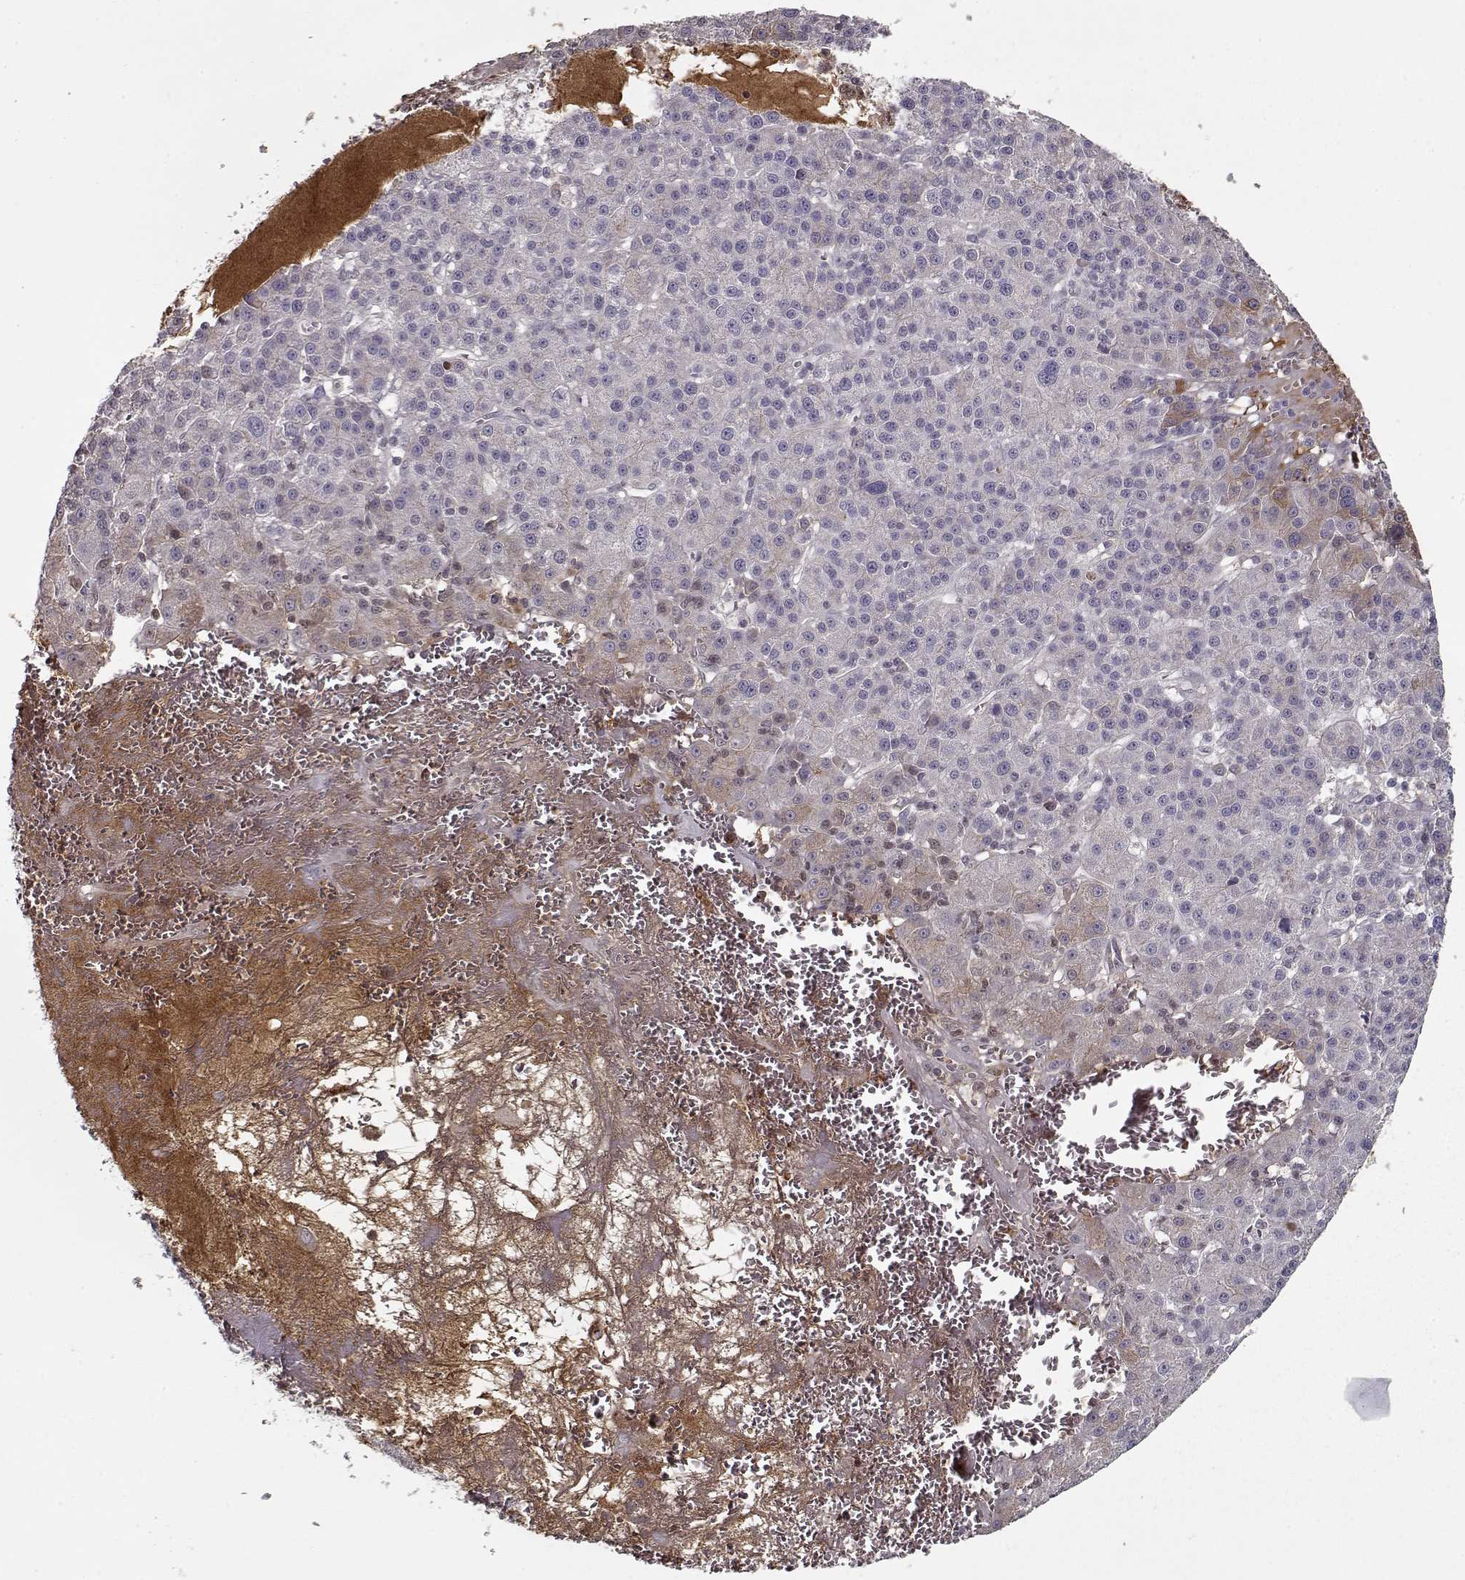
{"staining": {"intensity": "negative", "quantity": "none", "location": "none"}, "tissue": "liver cancer", "cell_type": "Tumor cells", "image_type": "cancer", "snomed": [{"axis": "morphology", "description": "Carcinoma, Hepatocellular, NOS"}, {"axis": "topography", "description": "Liver"}], "caption": "Immunohistochemistry (IHC) photomicrograph of hepatocellular carcinoma (liver) stained for a protein (brown), which shows no staining in tumor cells. (DAB immunohistochemistry (IHC) with hematoxylin counter stain).", "gene": "AFM", "patient": {"sex": "female", "age": 60}}